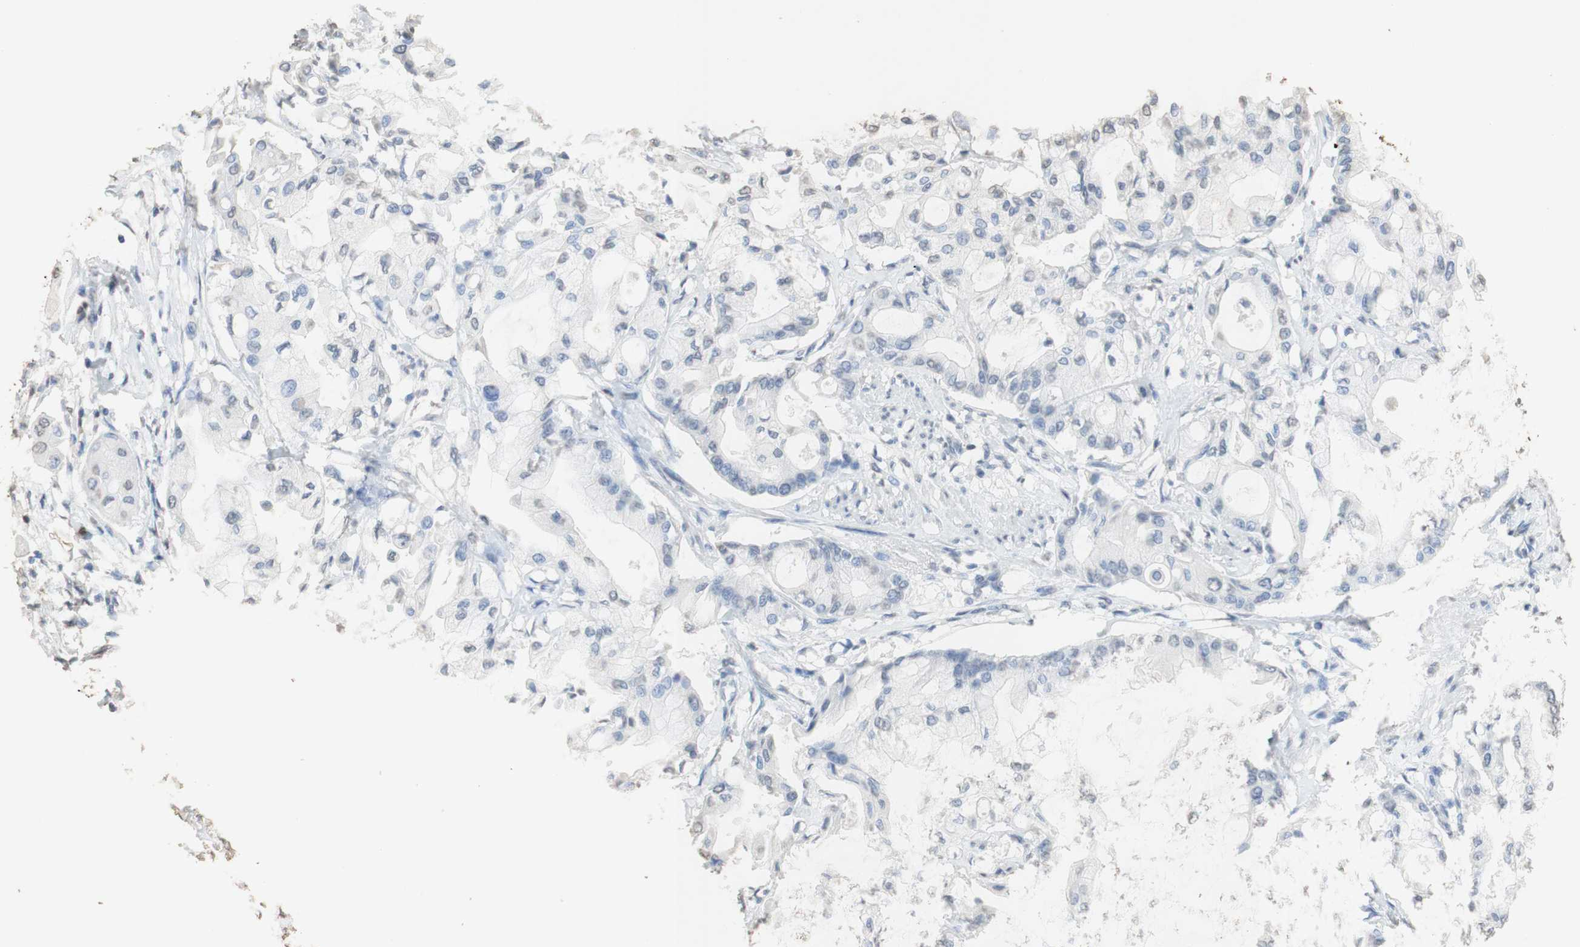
{"staining": {"intensity": "negative", "quantity": "none", "location": "none"}, "tissue": "pancreatic cancer", "cell_type": "Tumor cells", "image_type": "cancer", "snomed": [{"axis": "morphology", "description": "Adenocarcinoma, NOS"}, {"axis": "morphology", "description": "Adenocarcinoma, metastatic, NOS"}, {"axis": "topography", "description": "Lymph node"}, {"axis": "topography", "description": "Pancreas"}, {"axis": "topography", "description": "Duodenum"}], "caption": "A high-resolution micrograph shows immunohistochemistry staining of pancreatic cancer (adenocarcinoma), which reveals no significant expression in tumor cells.", "gene": "L1CAM", "patient": {"sex": "female", "age": 64}}